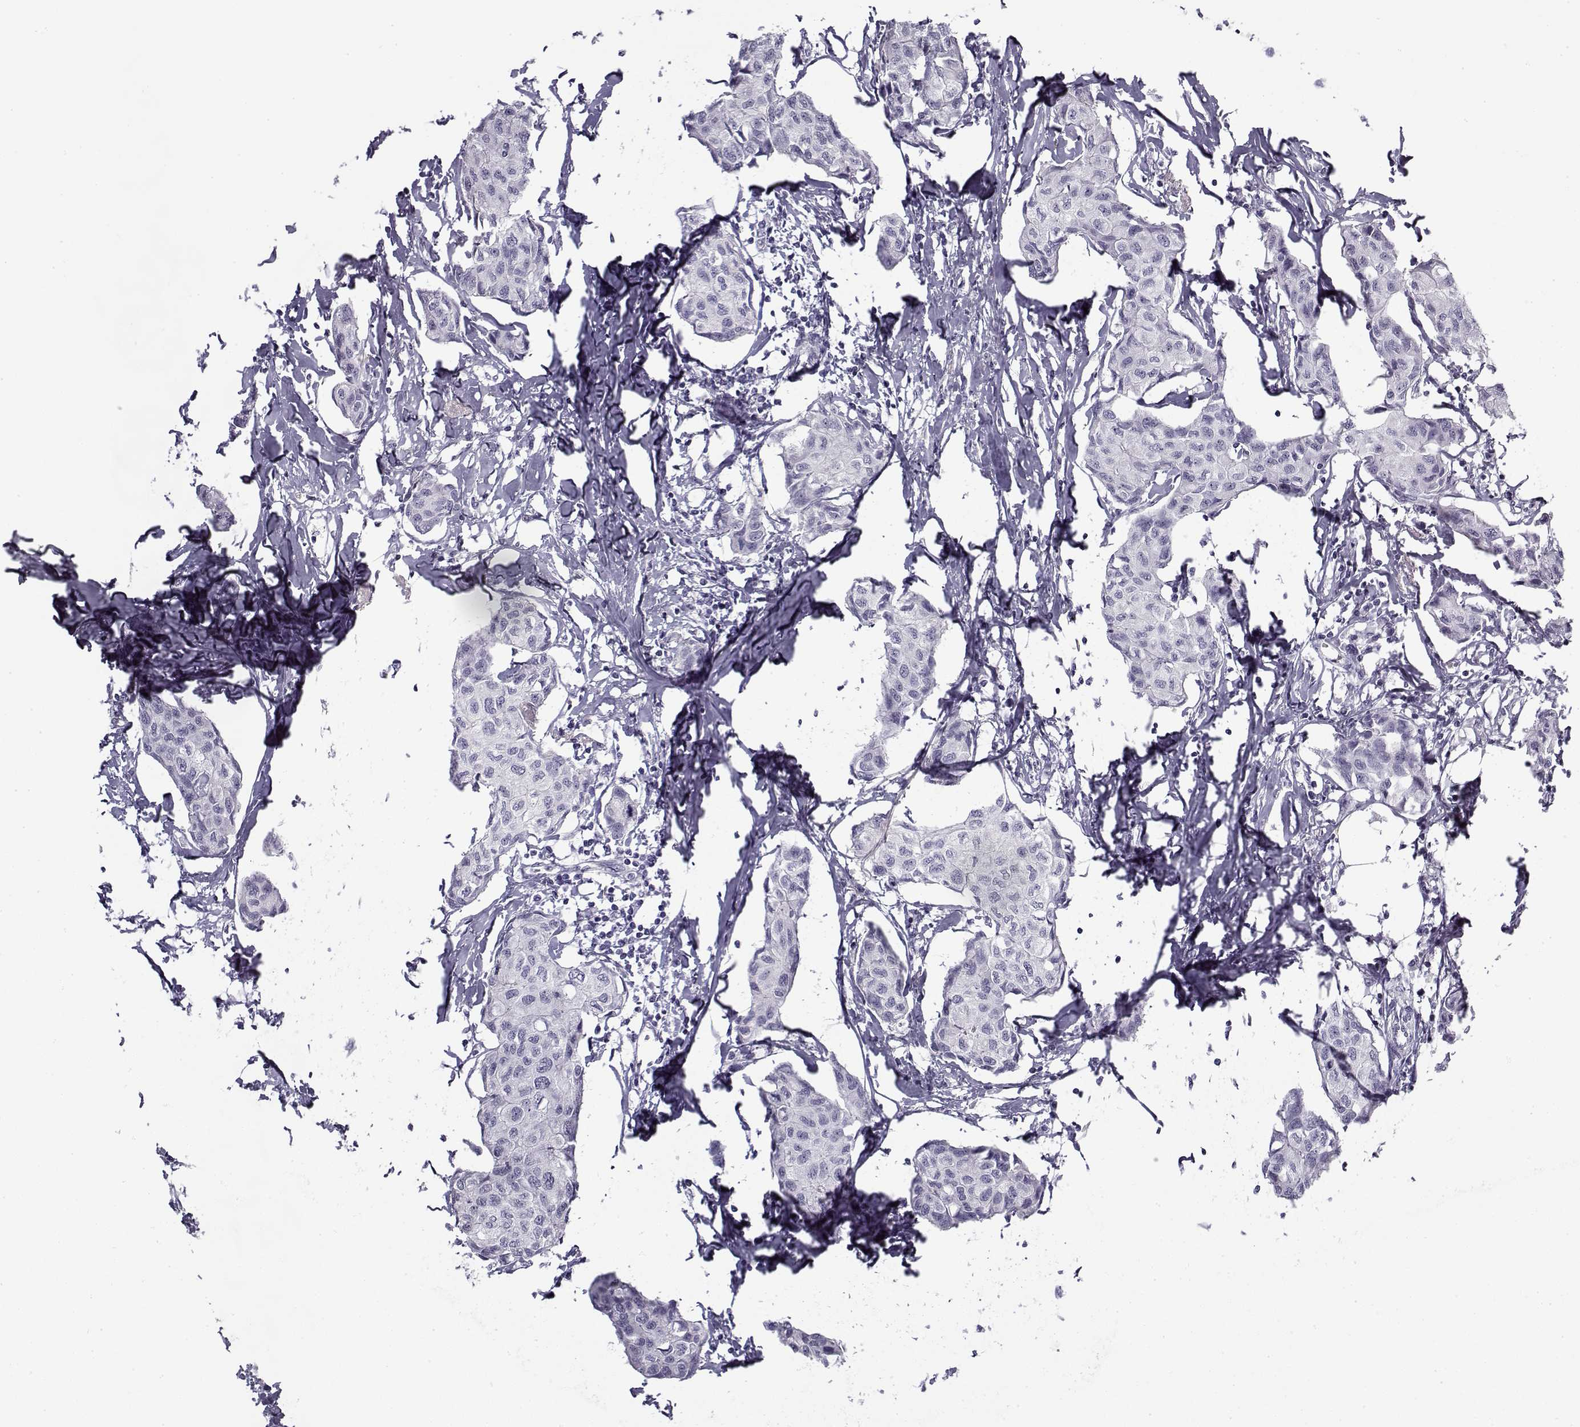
{"staining": {"intensity": "negative", "quantity": "none", "location": "none"}, "tissue": "breast cancer", "cell_type": "Tumor cells", "image_type": "cancer", "snomed": [{"axis": "morphology", "description": "Duct carcinoma"}, {"axis": "topography", "description": "Breast"}], "caption": "This image is of infiltrating ductal carcinoma (breast) stained with IHC to label a protein in brown with the nuclei are counter-stained blue. There is no expression in tumor cells.", "gene": "SNCA", "patient": {"sex": "female", "age": 80}}